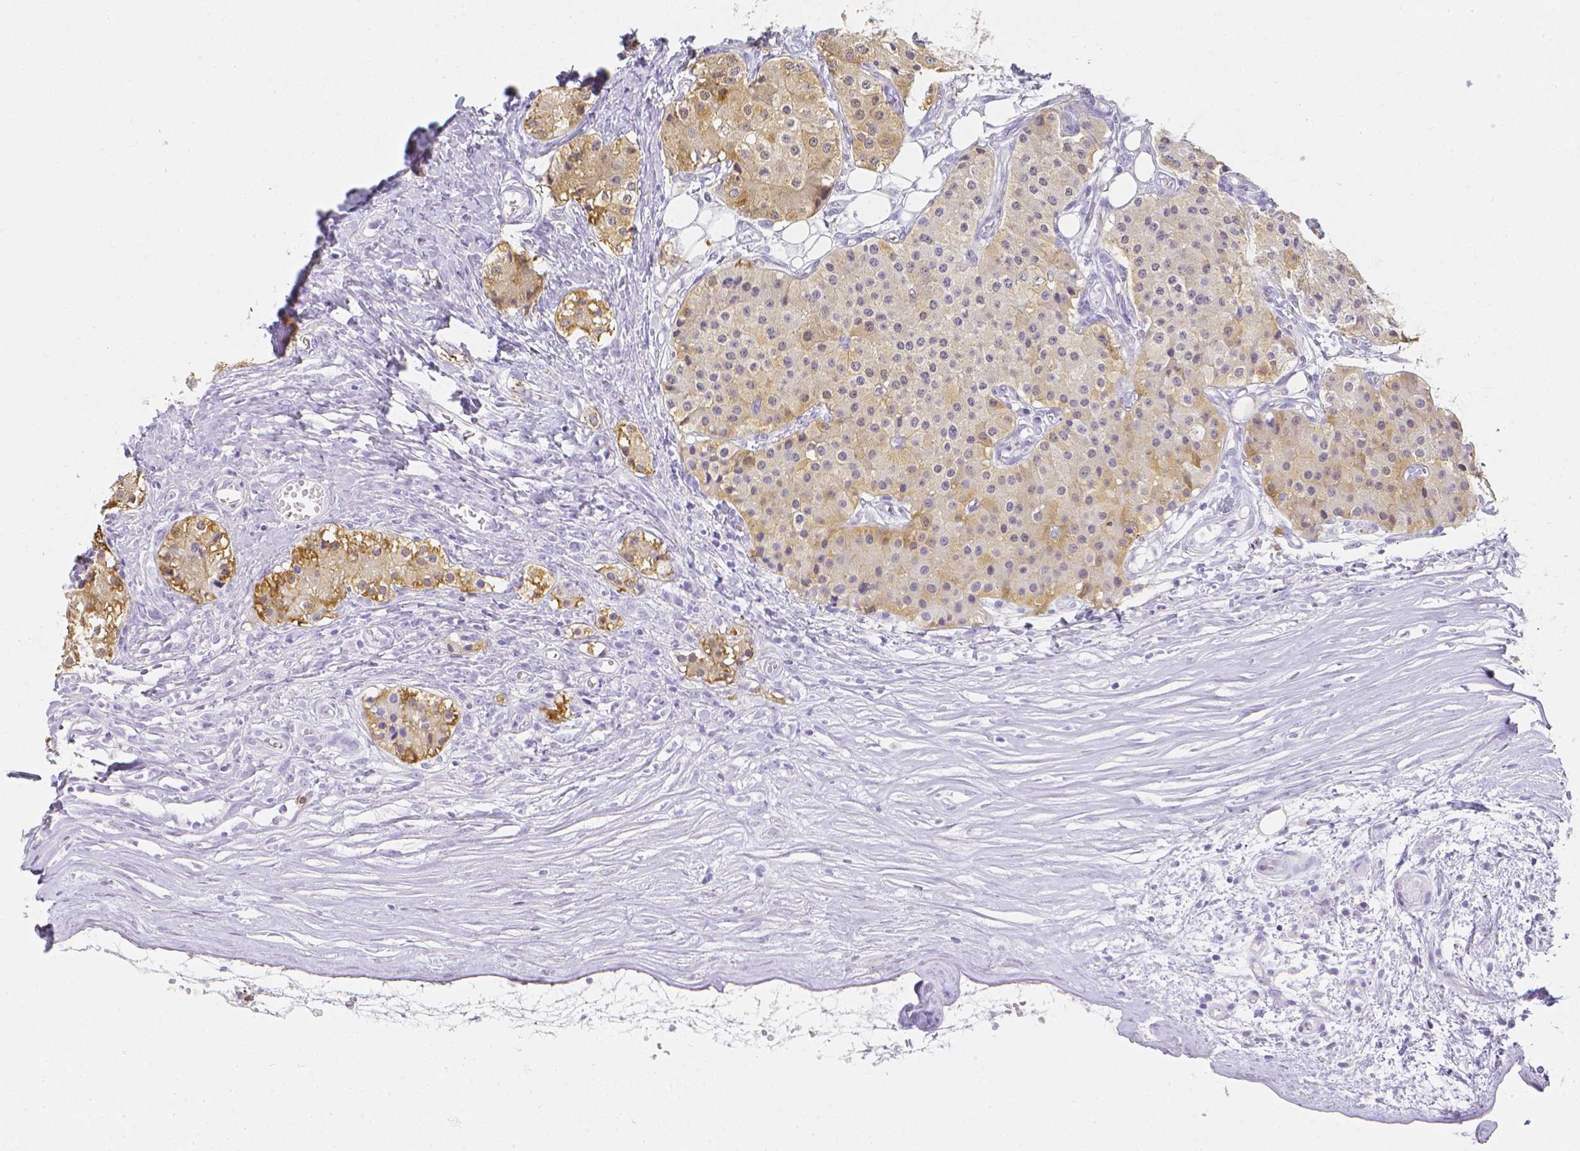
{"staining": {"intensity": "weak", "quantity": "25%-75%", "location": "cytoplasmic/membranous"}, "tissue": "carcinoid", "cell_type": "Tumor cells", "image_type": "cancer", "snomed": [{"axis": "morphology", "description": "Carcinoid, malignant, NOS"}, {"axis": "topography", "description": "Colon"}], "caption": "This image displays carcinoid stained with IHC to label a protein in brown. The cytoplasmic/membranous of tumor cells show weak positivity for the protein. Nuclei are counter-stained blue.", "gene": "LGALS4", "patient": {"sex": "female", "age": 52}}